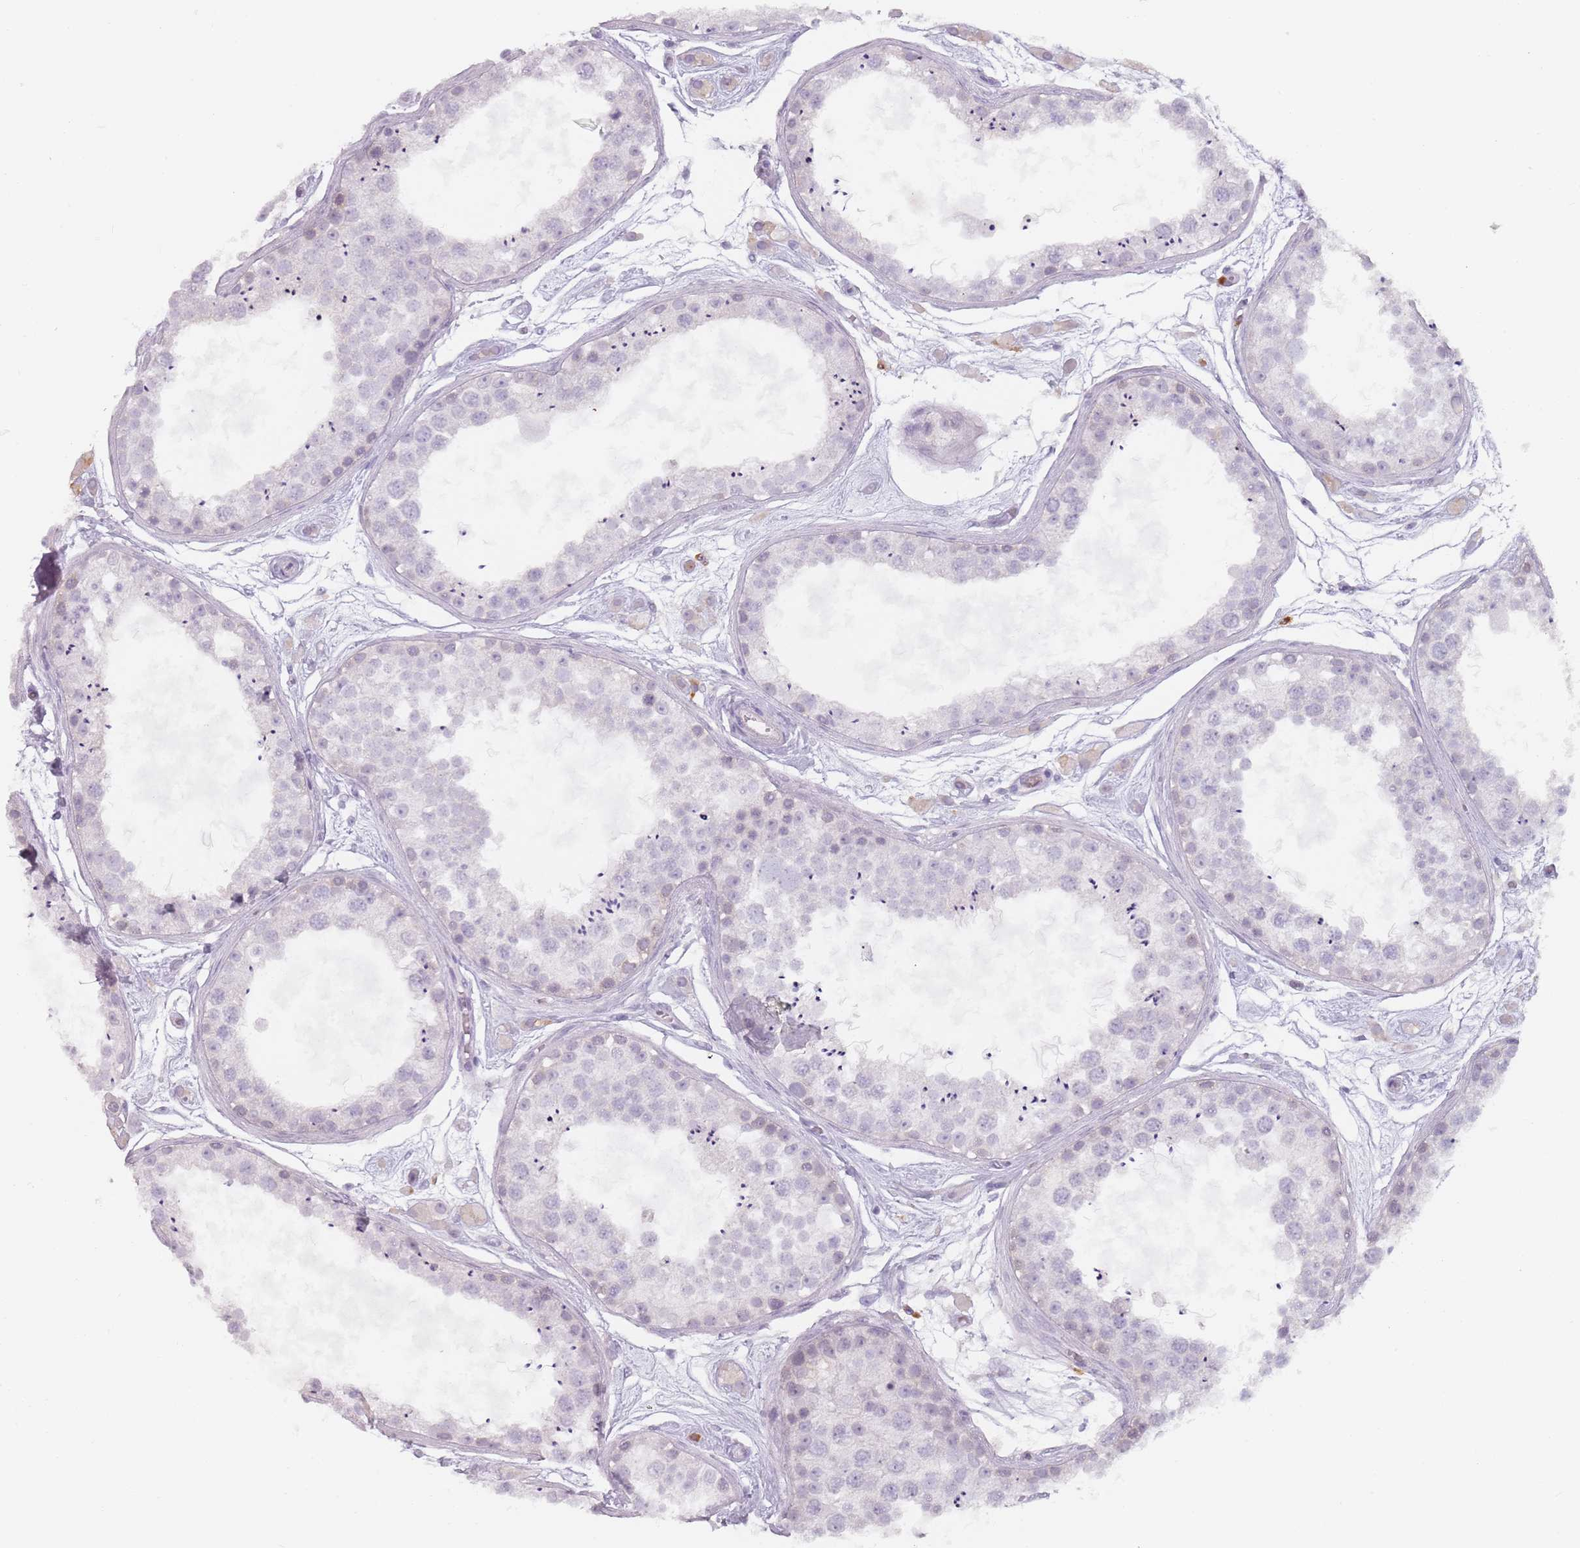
{"staining": {"intensity": "negative", "quantity": "none", "location": "none"}, "tissue": "testis", "cell_type": "Cells in seminiferous ducts", "image_type": "normal", "snomed": [{"axis": "morphology", "description": "Normal tissue, NOS"}, {"axis": "topography", "description": "Testis"}], "caption": "This is an IHC histopathology image of benign human testis. There is no expression in cells in seminiferous ducts.", "gene": "ZNF584", "patient": {"sex": "male", "age": 25}}